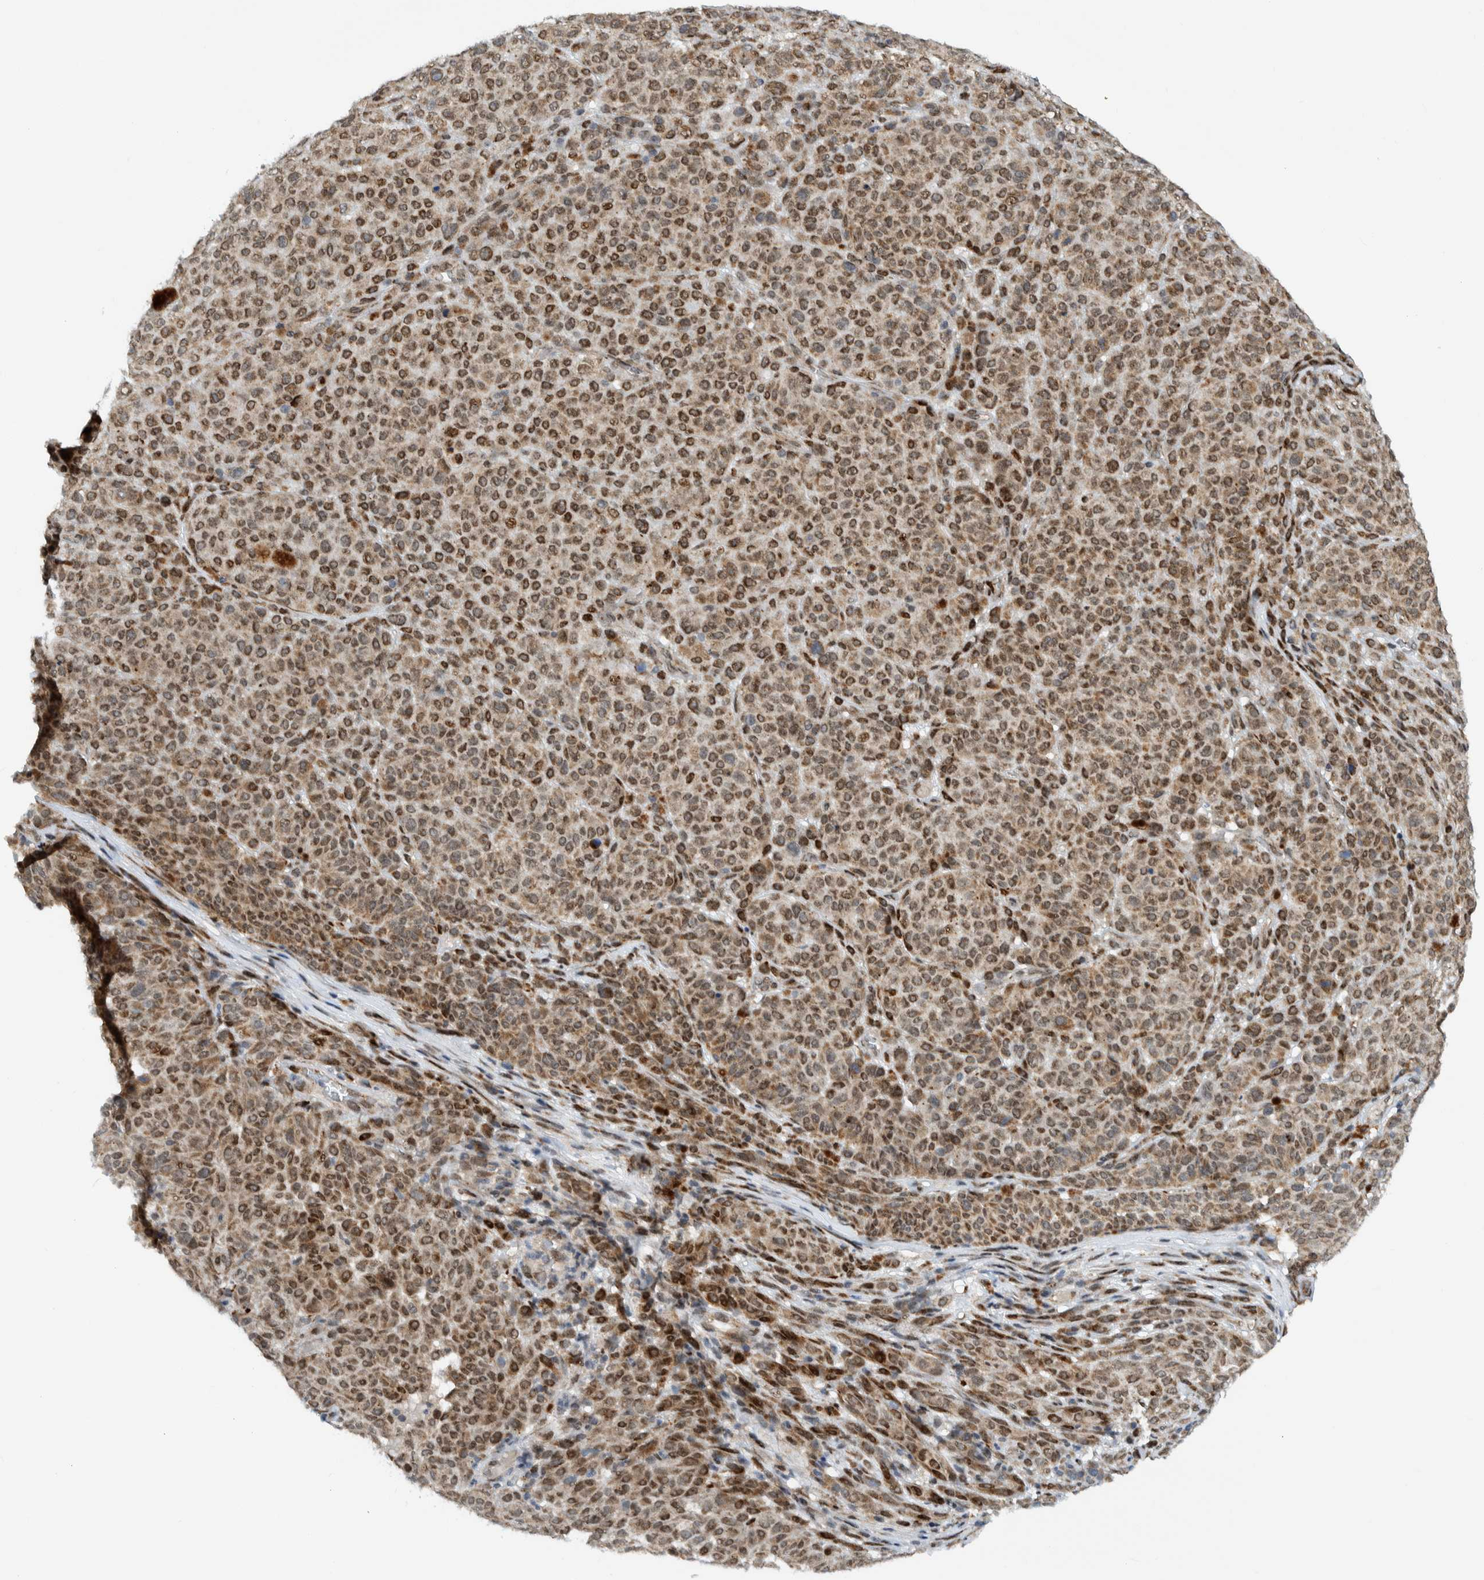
{"staining": {"intensity": "moderate", "quantity": ">75%", "location": "cytoplasmic/membranous"}, "tissue": "melanoma", "cell_type": "Tumor cells", "image_type": "cancer", "snomed": [{"axis": "morphology", "description": "Malignant melanoma, NOS"}, {"axis": "topography", "description": "Skin"}], "caption": "The histopathology image displays immunohistochemical staining of malignant melanoma. There is moderate cytoplasmic/membranous staining is present in about >75% of tumor cells.", "gene": "CCDC57", "patient": {"sex": "female", "age": 82}}